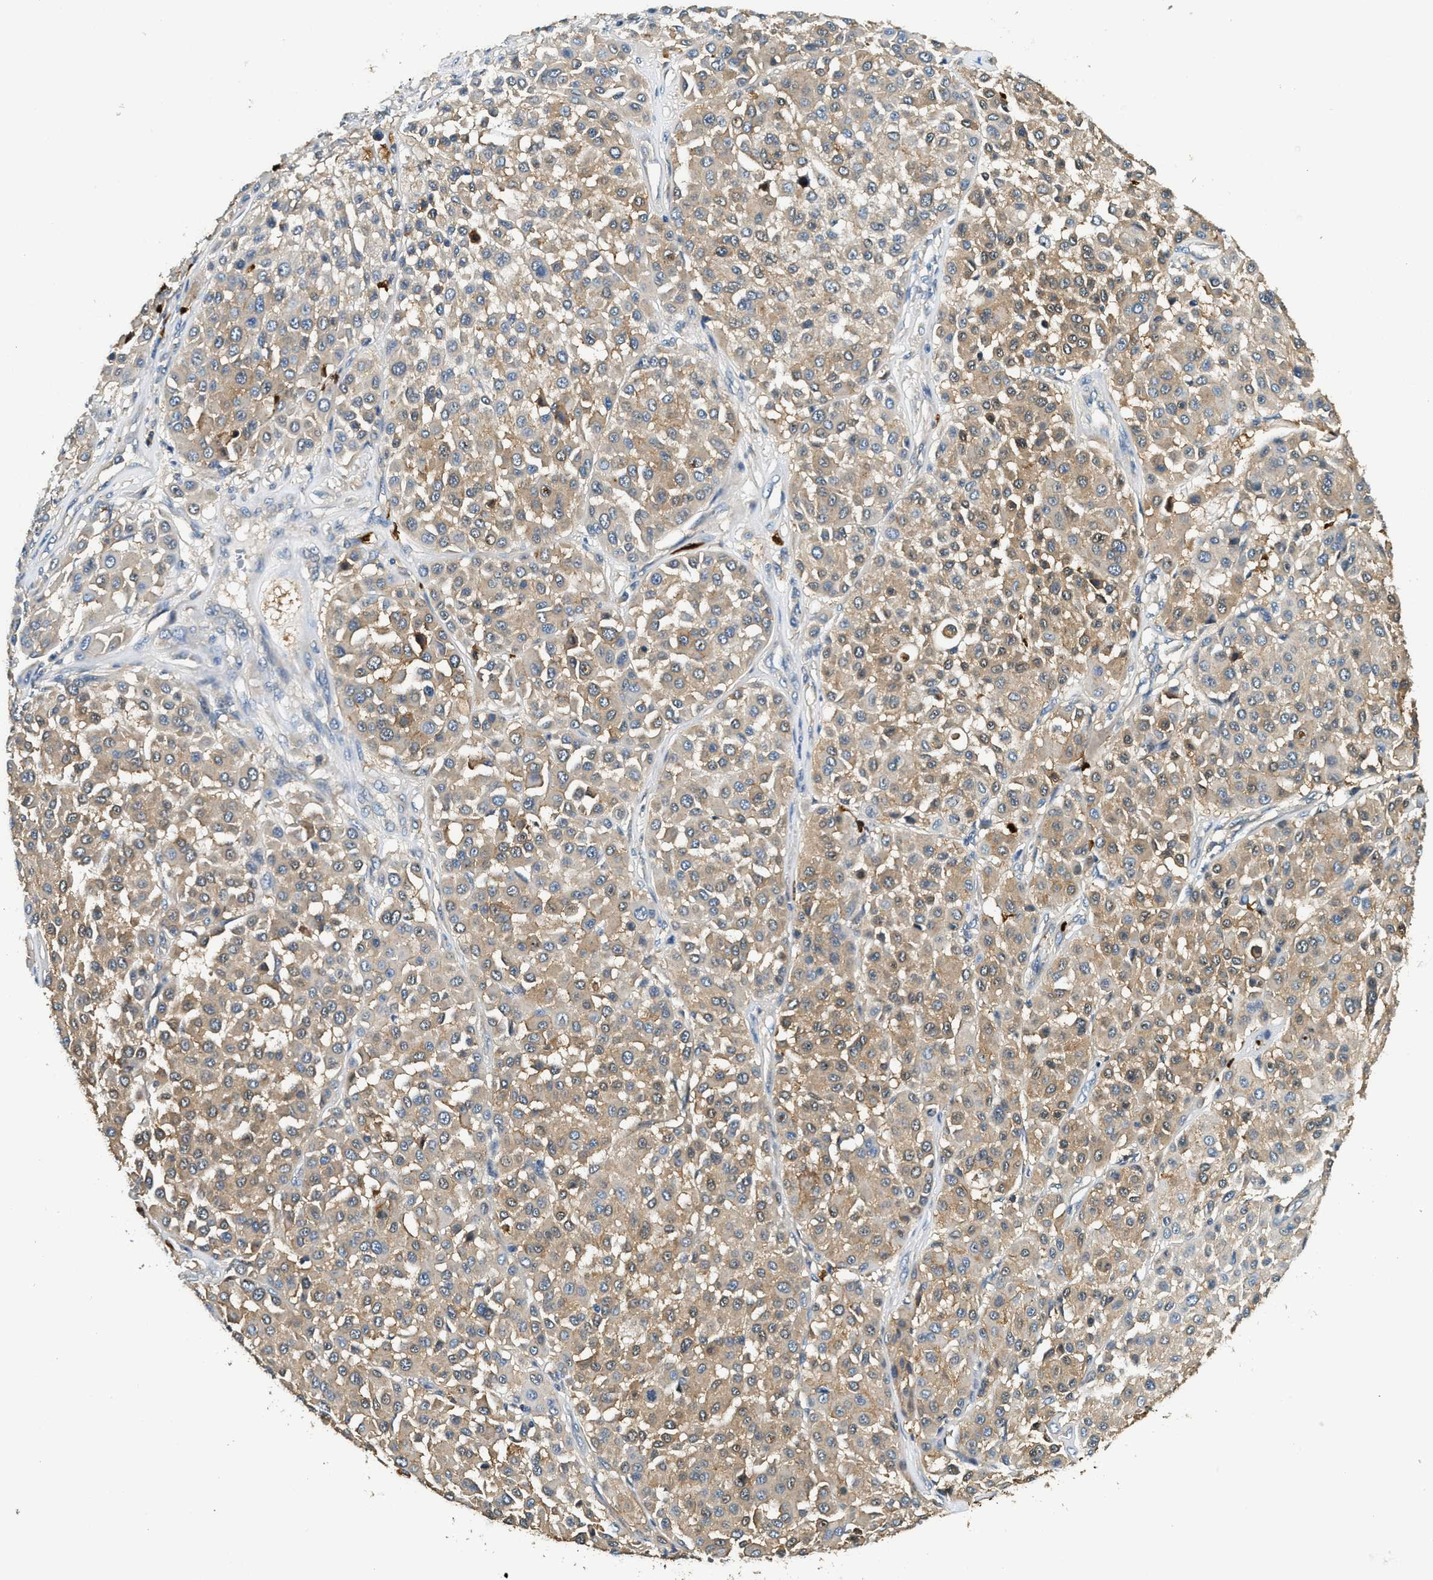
{"staining": {"intensity": "moderate", "quantity": "25%-75%", "location": "cytoplasmic/membranous"}, "tissue": "melanoma", "cell_type": "Tumor cells", "image_type": "cancer", "snomed": [{"axis": "morphology", "description": "Malignant melanoma, Metastatic site"}, {"axis": "topography", "description": "Soft tissue"}], "caption": "Moderate cytoplasmic/membranous protein positivity is appreciated in about 25%-75% of tumor cells in malignant melanoma (metastatic site).", "gene": "ANXA3", "patient": {"sex": "male", "age": 41}}